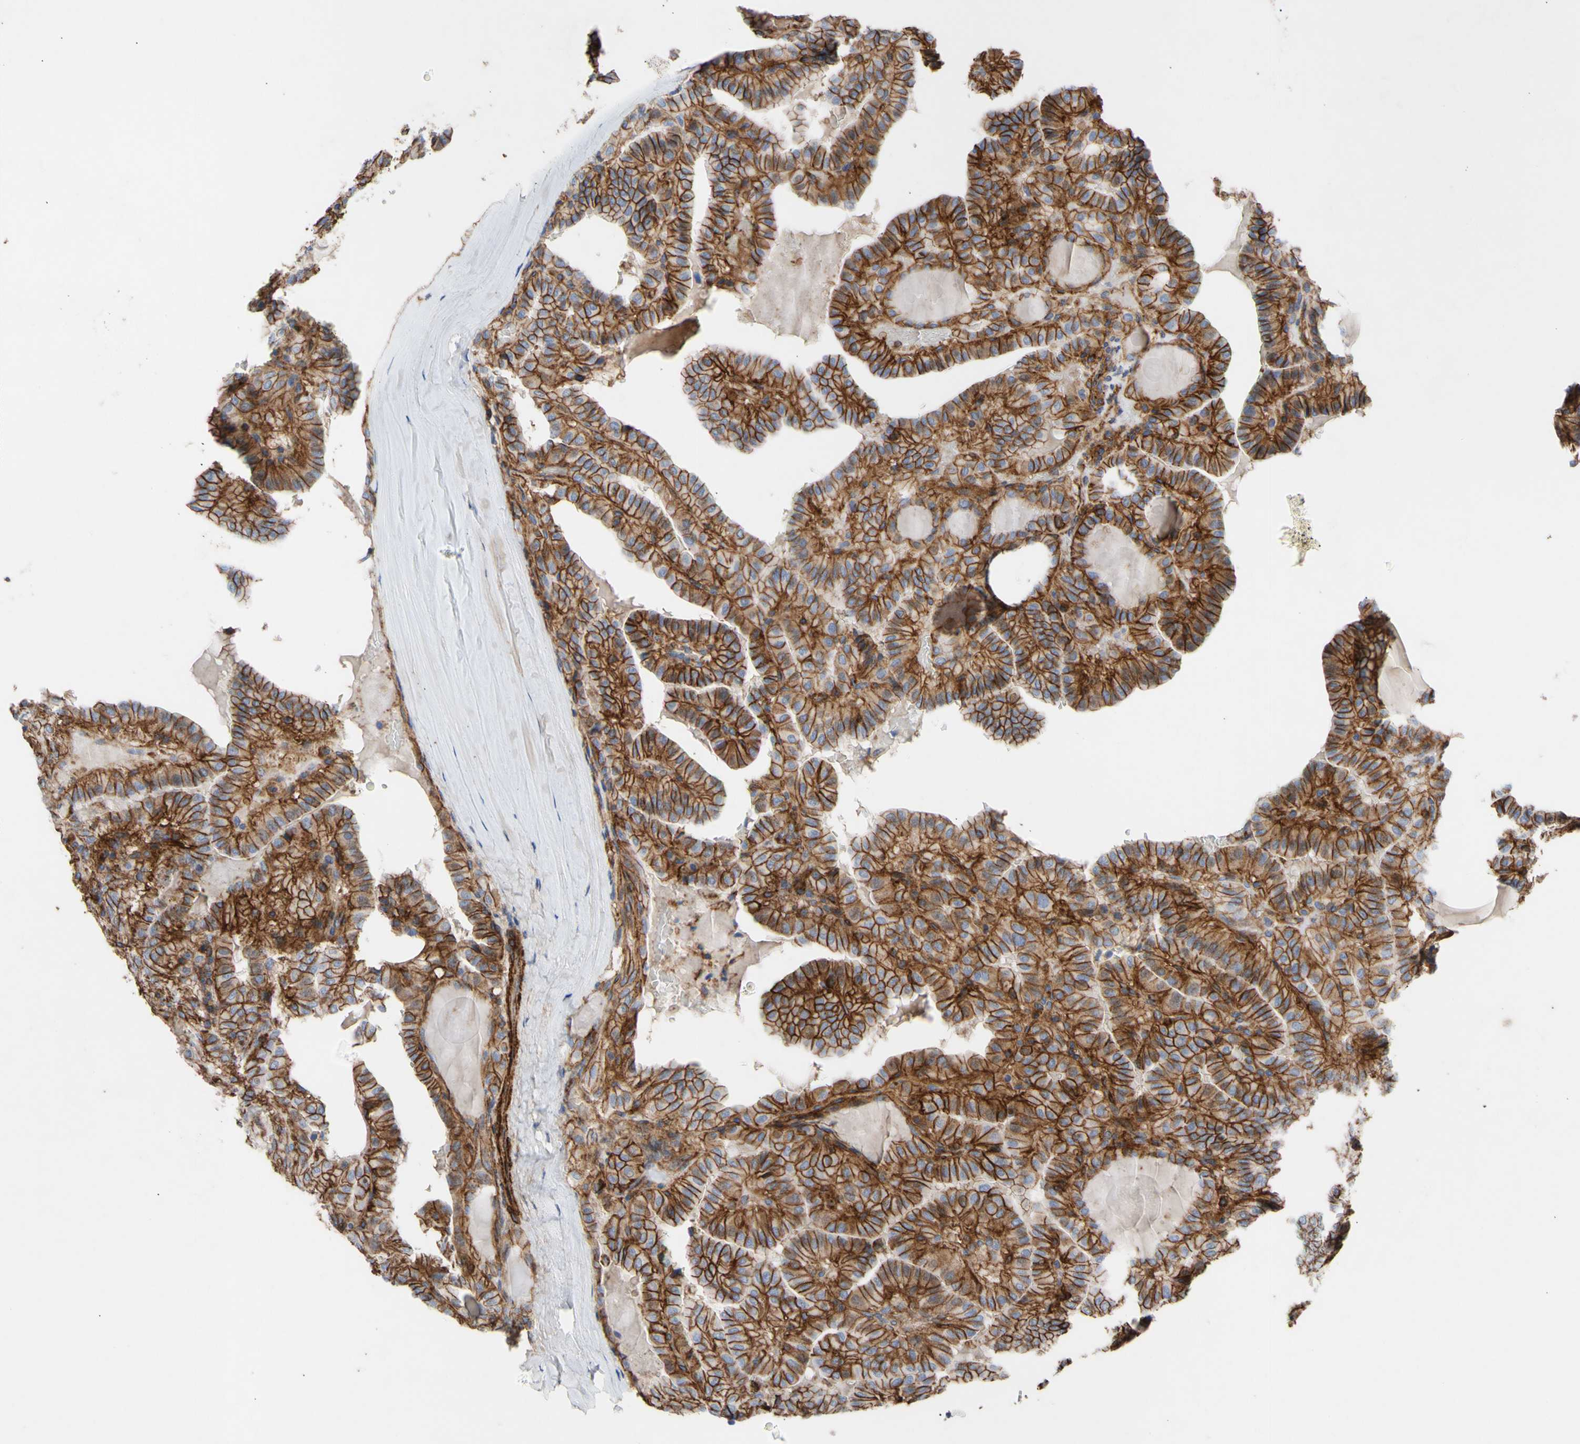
{"staining": {"intensity": "strong", "quantity": ">75%", "location": "cytoplasmic/membranous"}, "tissue": "head and neck cancer", "cell_type": "Tumor cells", "image_type": "cancer", "snomed": [{"axis": "morphology", "description": "Squamous cell carcinoma, NOS"}, {"axis": "topography", "description": "Oral tissue"}, {"axis": "topography", "description": "Head-Neck"}], "caption": "High-power microscopy captured an immunohistochemistry (IHC) histopathology image of head and neck cancer (squamous cell carcinoma), revealing strong cytoplasmic/membranous staining in approximately >75% of tumor cells.", "gene": "ATP2A3", "patient": {"sex": "female", "age": 50}}